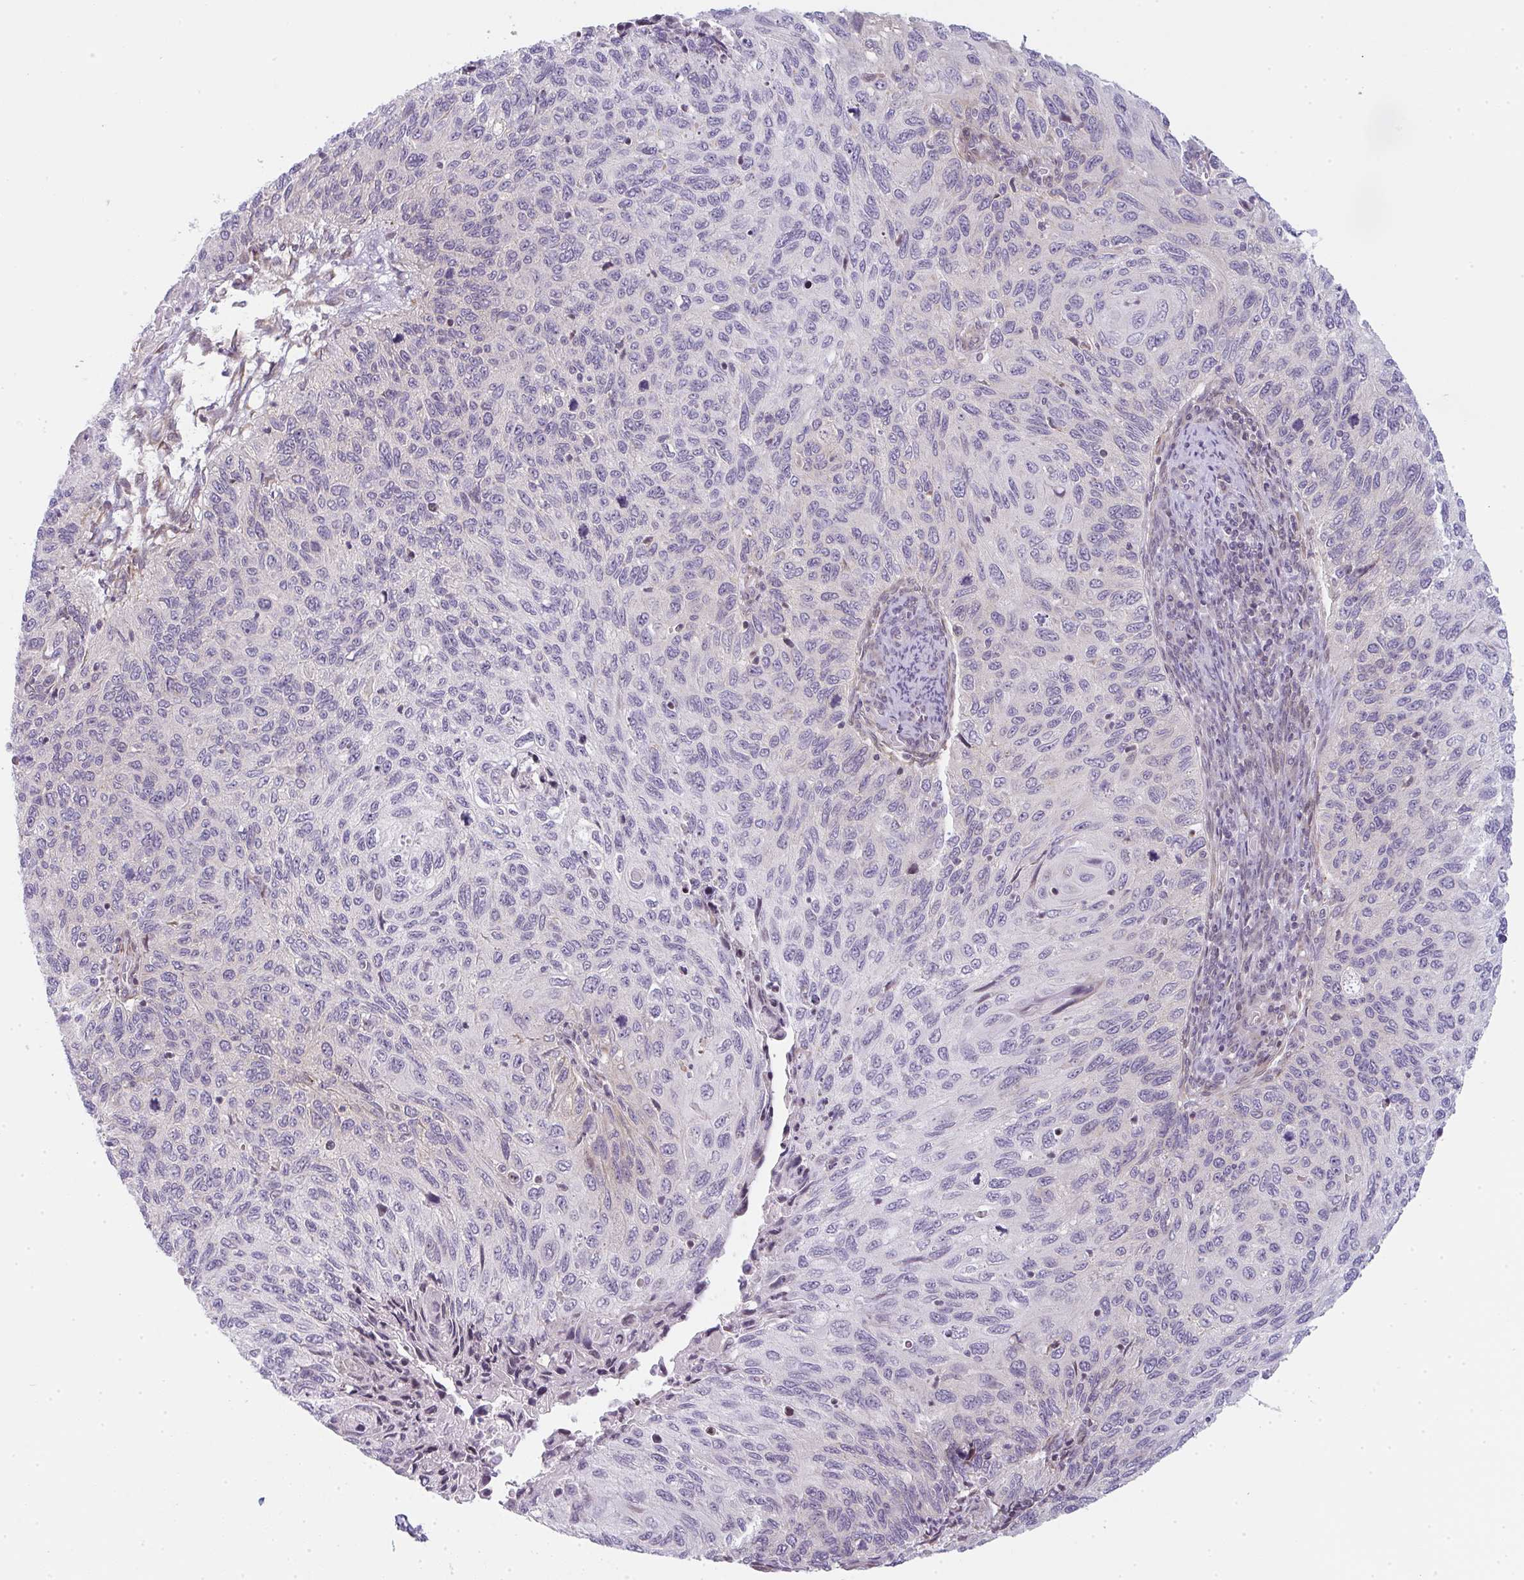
{"staining": {"intensity": "negative", "quantity": "none", "location": "none"}, "tissue": "cervical cancer", "cell_type": "Tumor cells", "image_type": "cancer", "snomed": [{"axis": "morphology", "description": "Squamous cell carcinoma, NOS"}, {"axis": "topography", "description": "Cervix"}], "caption": "High power microscopy micrograph of an immunohistochemistry (IHC) image of squamous cell carcinoma (cervical), revealing no significant positivity in tumor cells.", "gene": "TMEM237", "patient": {"sex": "female", "age": 70}}